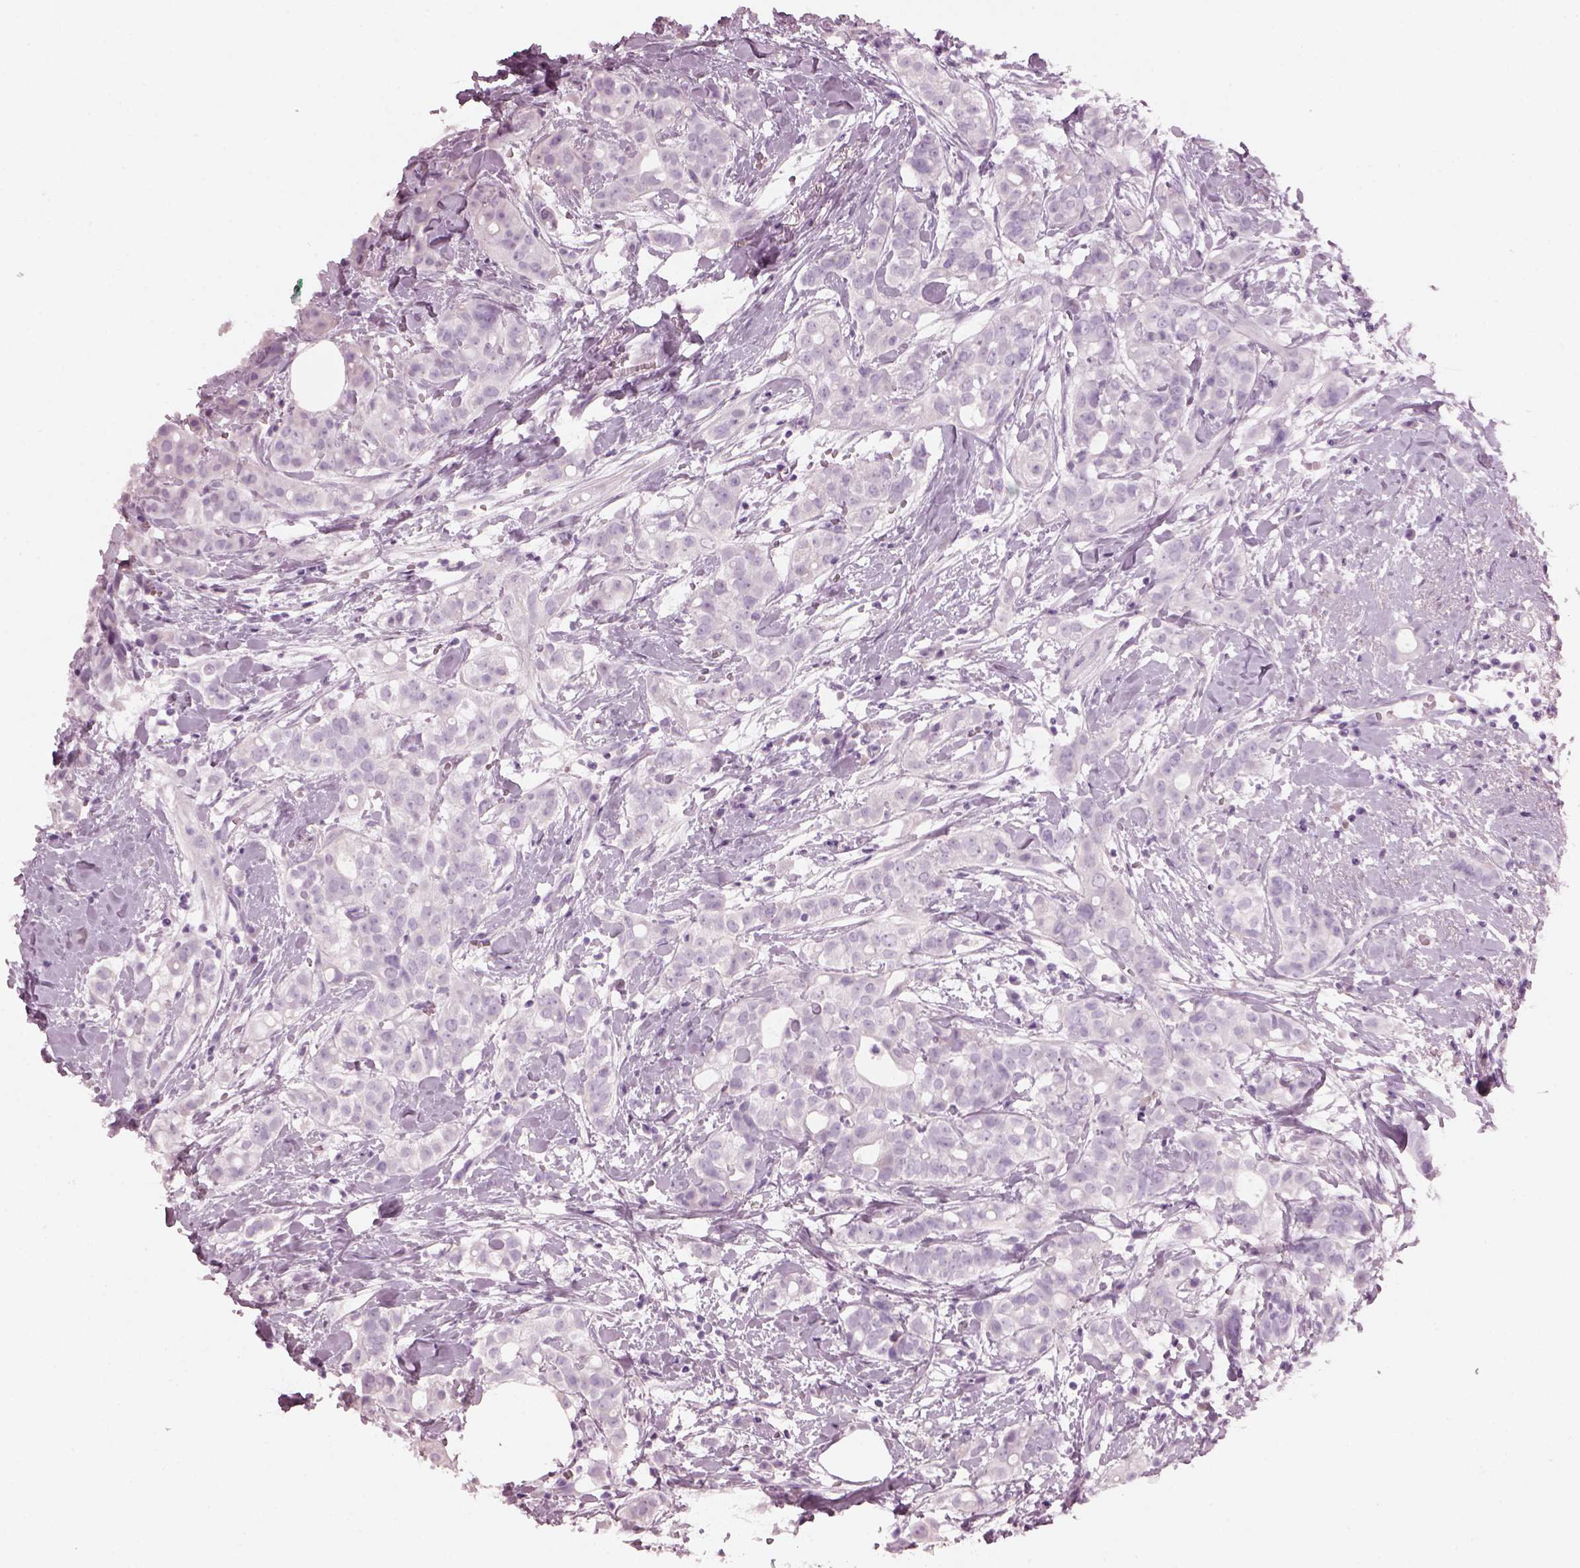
{"staining": {"intensity": "negative", "quantity": "none", "location": "none"}, "tissue": "breast cancer", "cell_type": "Tumor cells", "image_type": "cancer", "snomed": [{"axis": "morphology", "description": "Duct carcinoma"}, {"axis": "topography", "description": "Breast"}], "caption": "Tumor cells show no significant staining in breast cancer.", "gene": "HYDIN", "patient": {"sex": "female", "age": 40}}